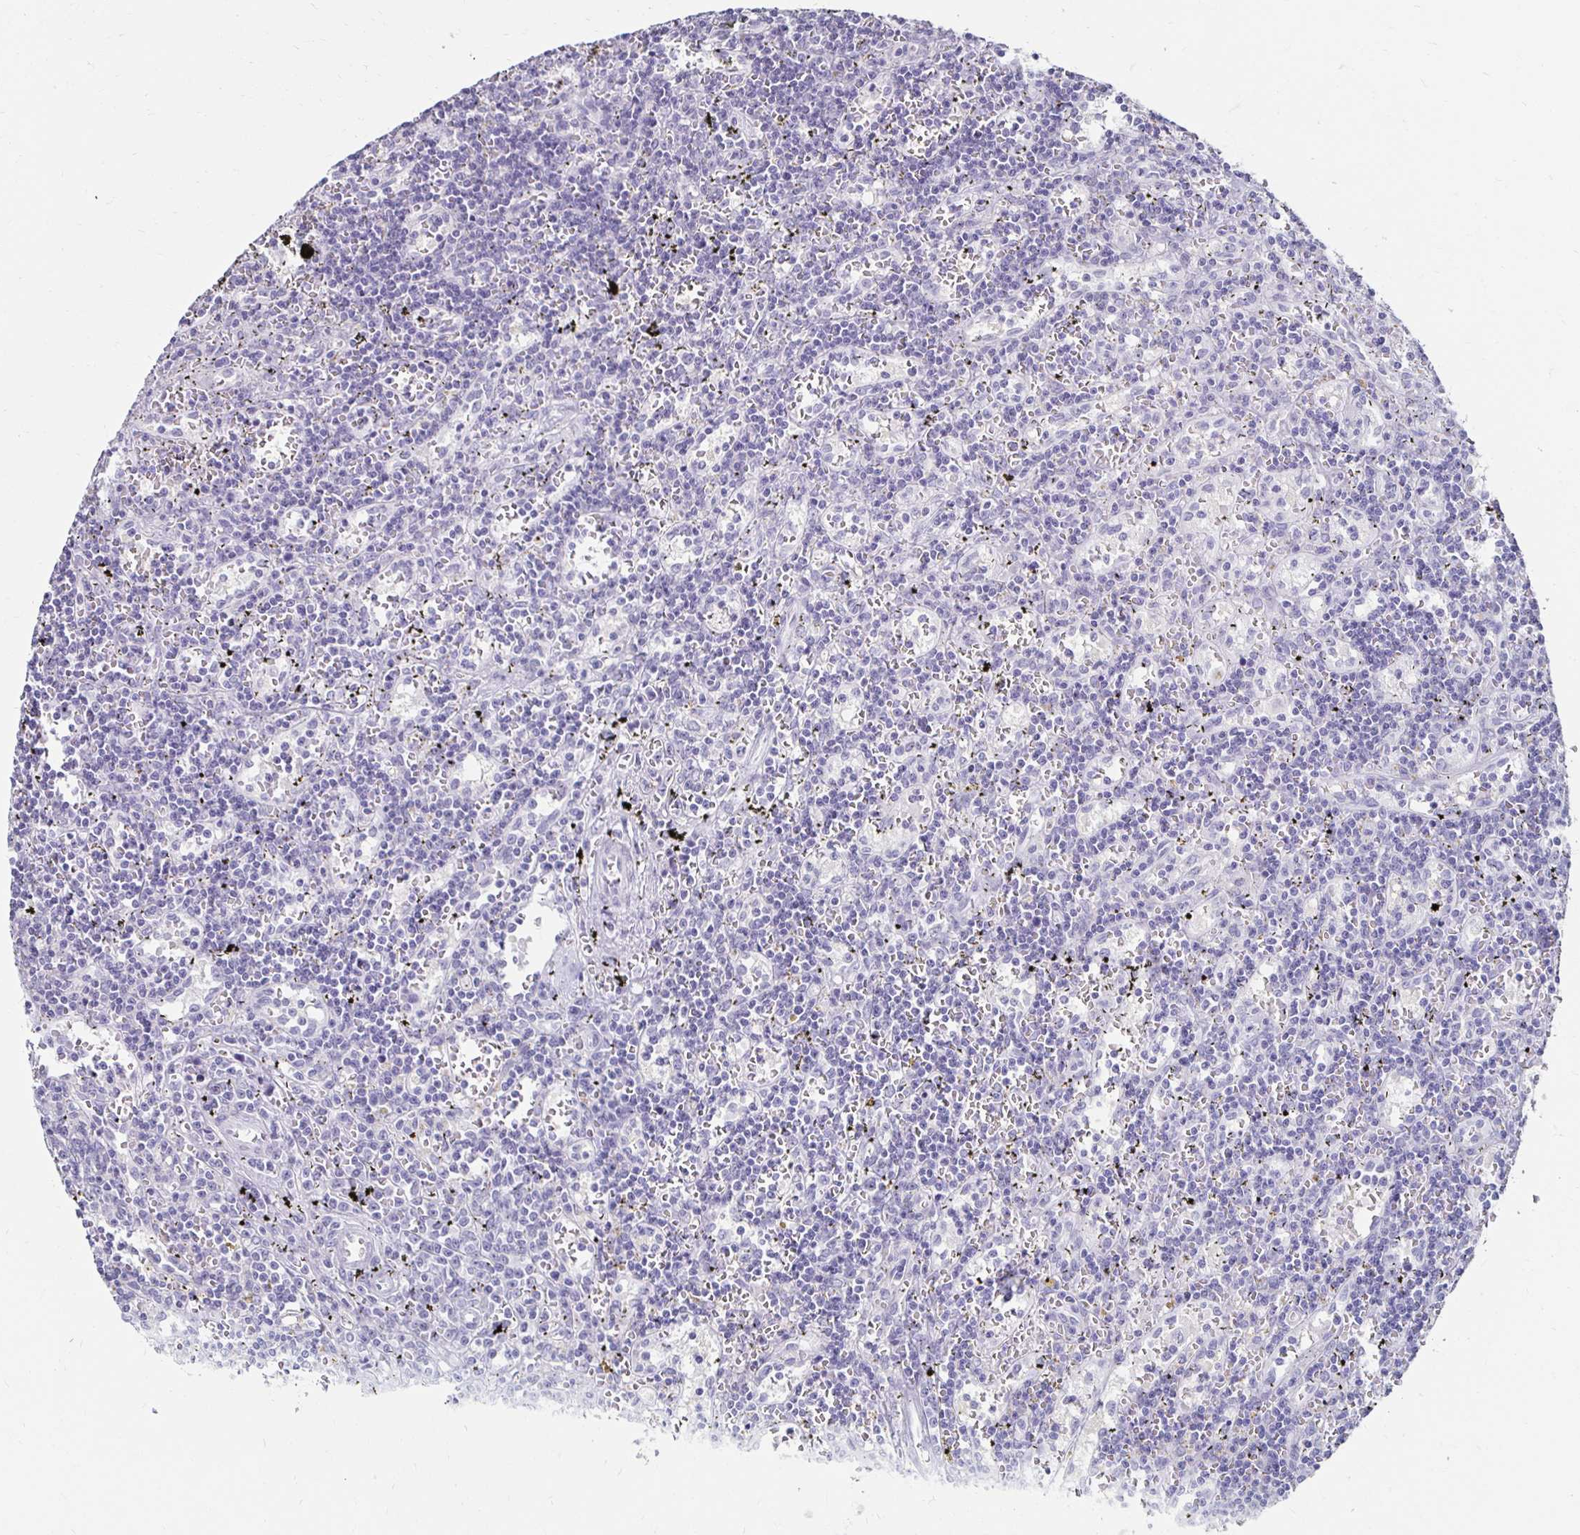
{"staining": {"intensity": "negative", "quantity": "none", "location": "none"}, "tissue": "lymphoma", "cell_type": "Tumor cells", "image_type": "cancer", "snomed": [{"axis": "morphology", "description": "Malignant lymphoma, non-Hodgkin's type, Low grade"}, {"axis": "topography", "description": "Spleen"}], "caption": "Tumor cells are negative for protein expression in human lymphoma.", "gene": "TOMM34", "patient": {"sex": "male", "age": 60}}